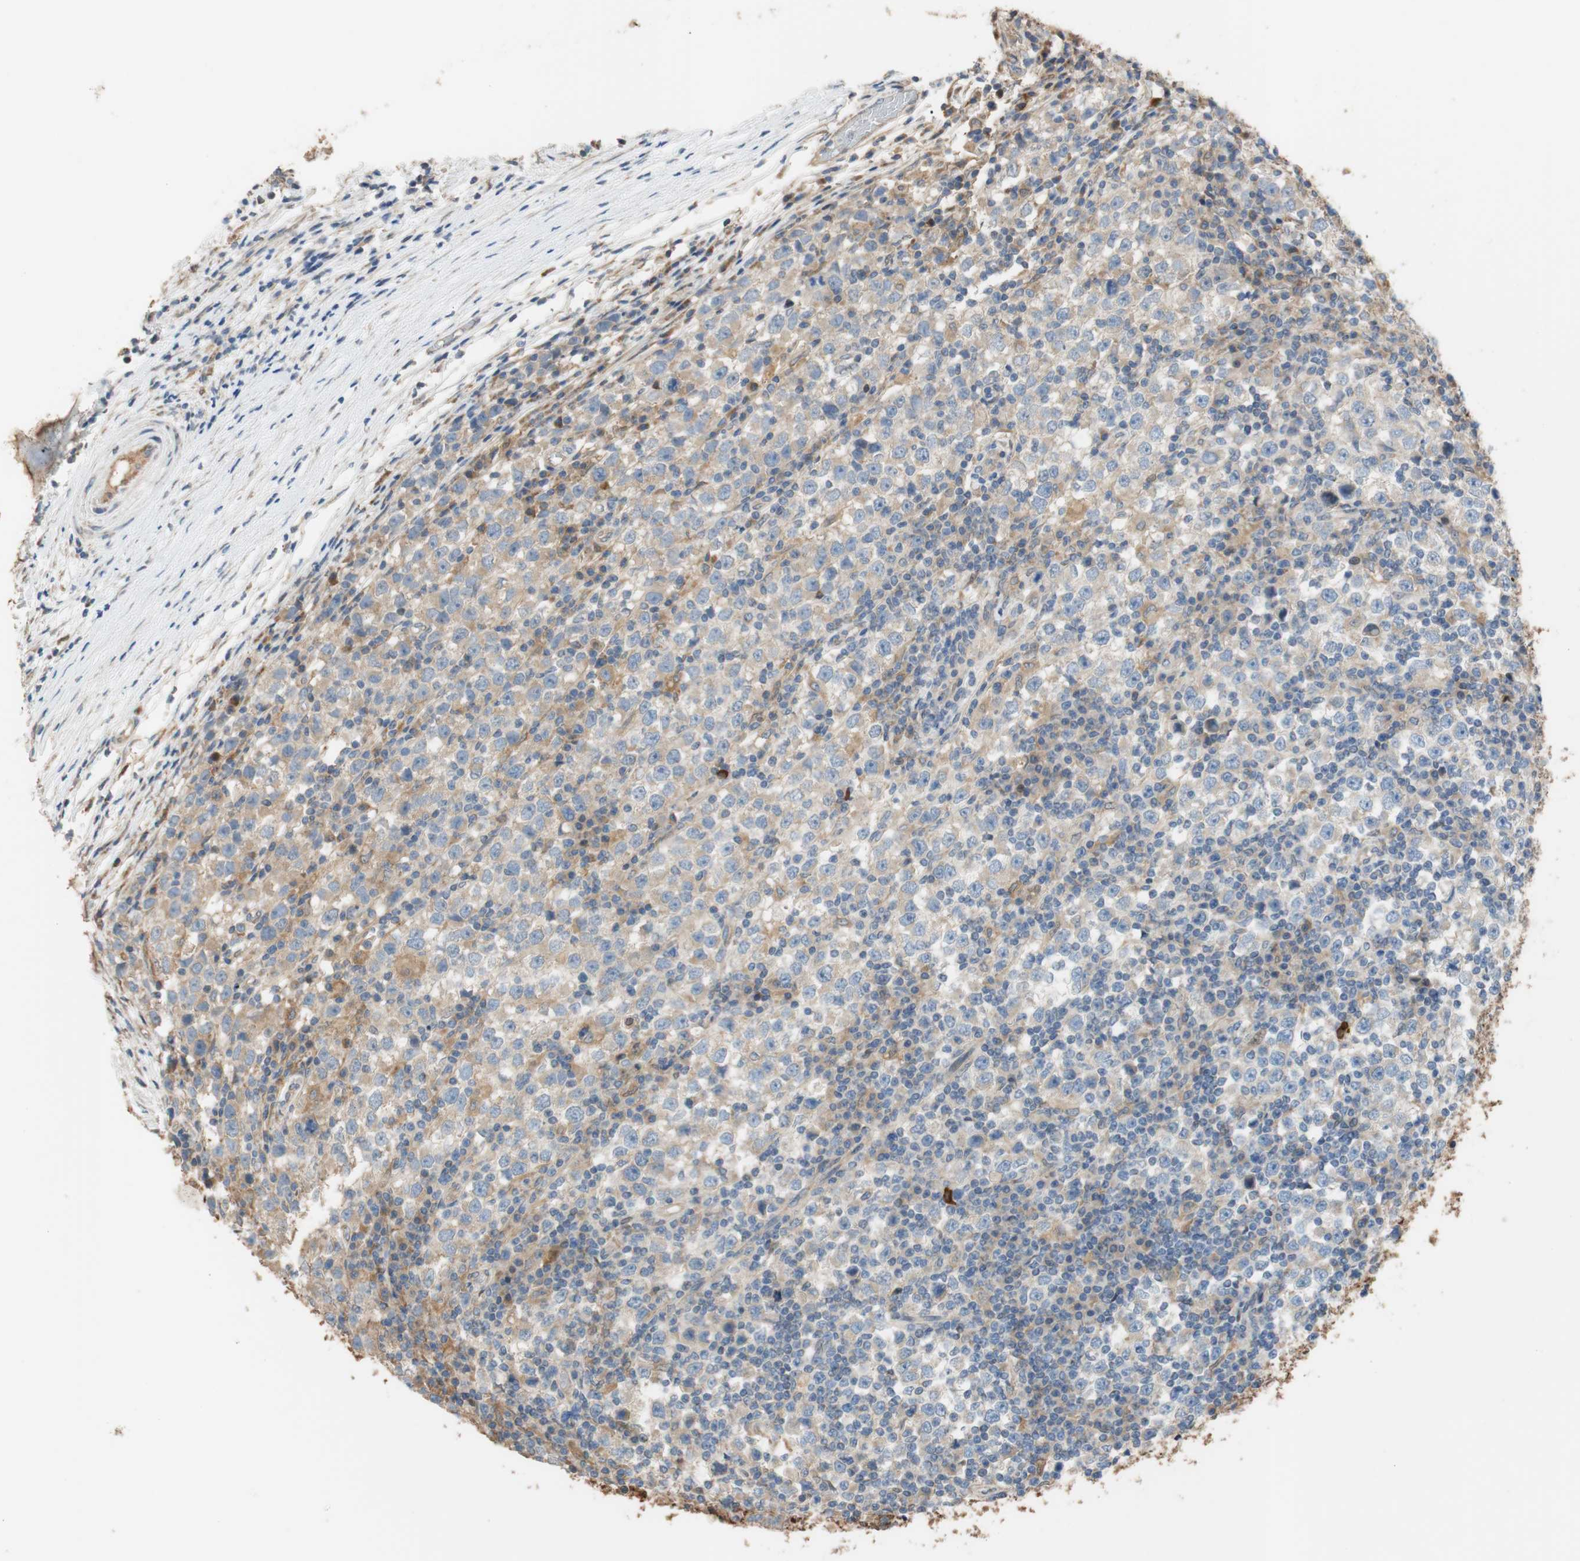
{"staining": {"intensity": "moderate", "quantity": "25%-75%", "location": "cytoplasmic/membranous"}, "tissue": "testis cancer", "cell_type": "Tumor cells", "image_type": "cancer", "snomed": [{"axis": "morphology", "description": "Seminoma, NOS"}, {"axis": "topography", "description": "Testis"}], "caption": "IHC photomicrograph of neoplastic tissue: testis cancer (seminoma) stained using immunohistochemistry (IHC) demonstrates medium levels of moderate protein expression localized specifically in the cytoplasmic/membranous of tumor cells, appearing as a cytoplasmic/membranous brown color.", "gene": "ALDH1A2", "patient": {"sex": "male", "age": 65}}